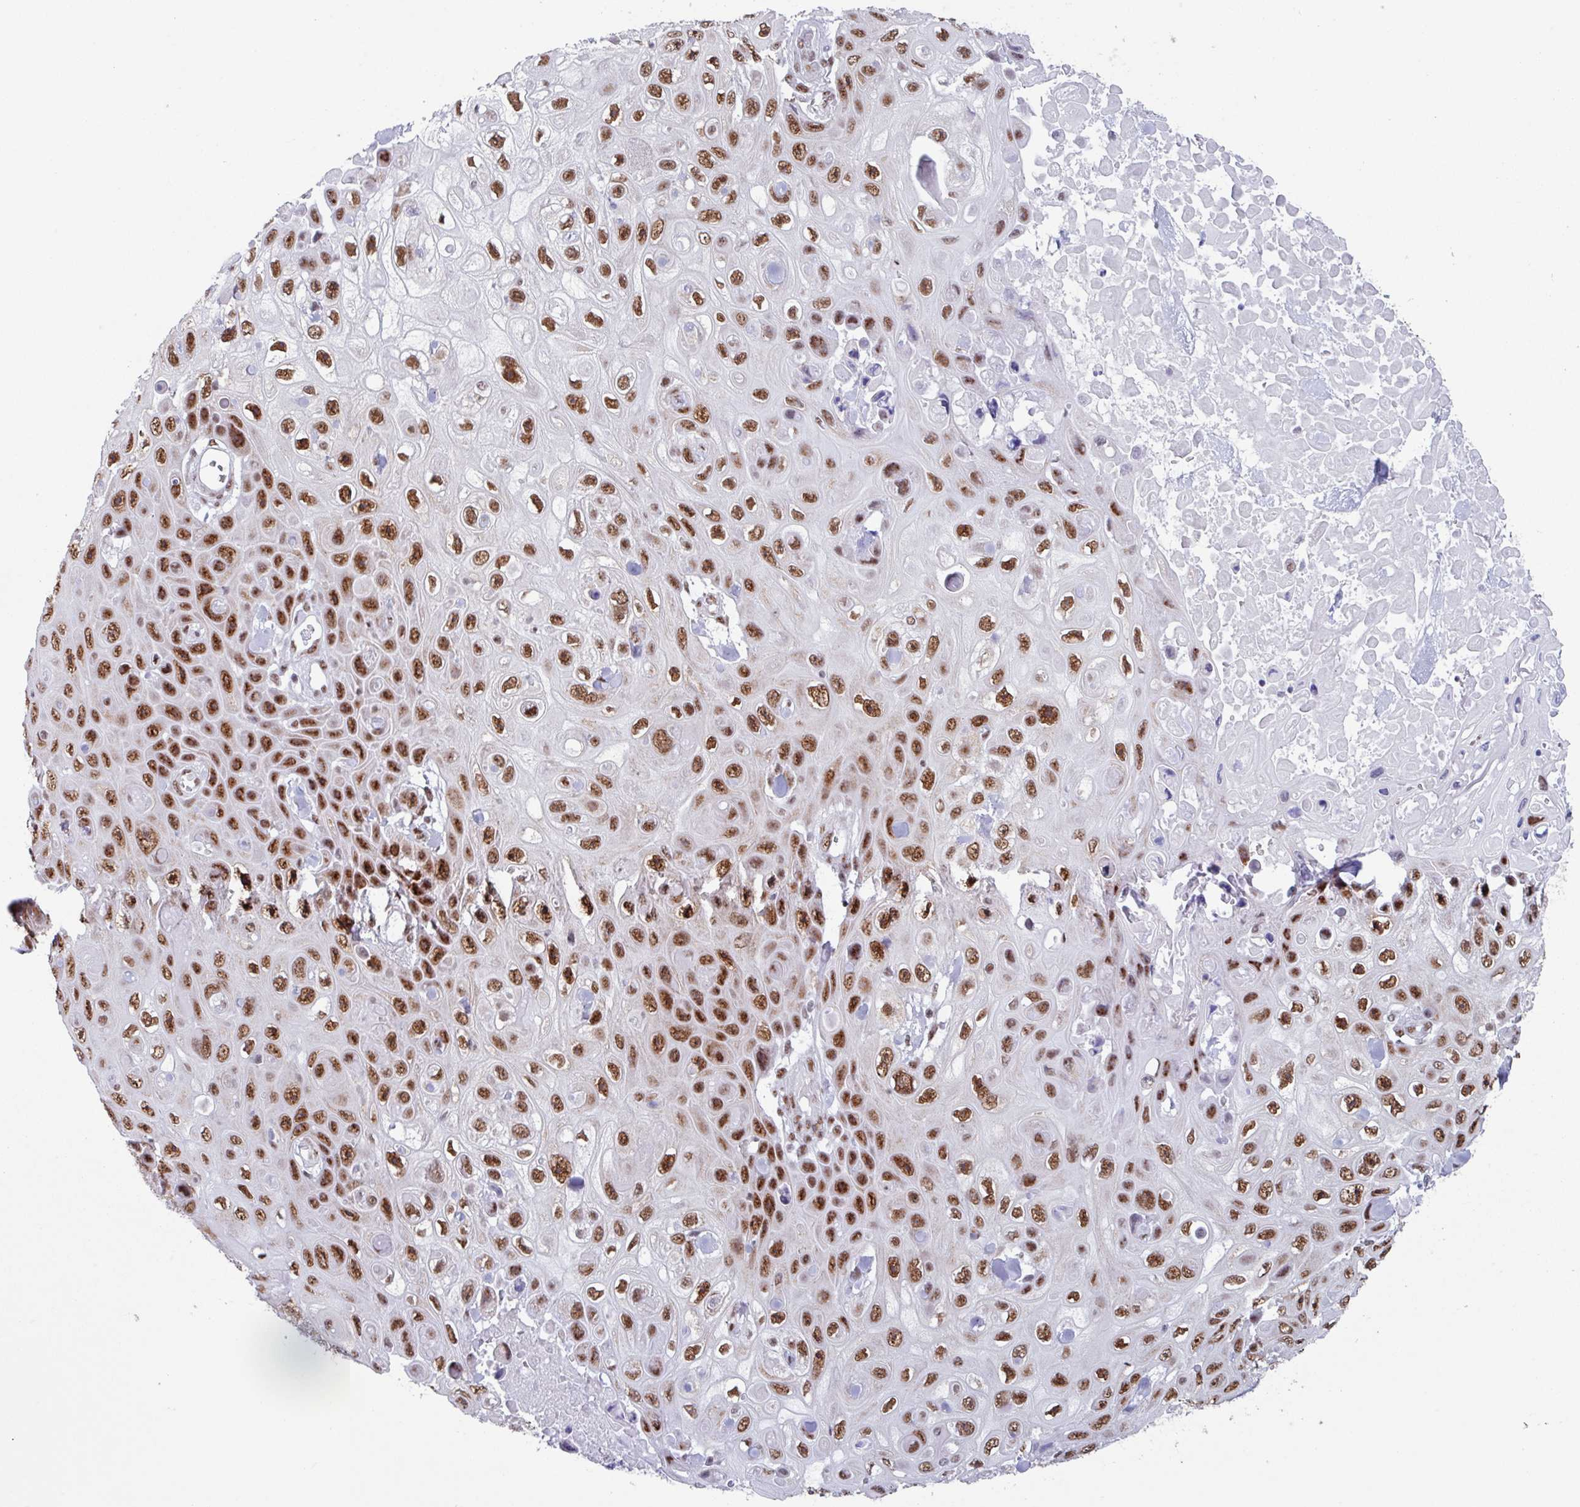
{"staining": {"intensity": "strong", "quantity": ">75%", "location": "nuclear"}, "tissue": "skin cancer", "cell_type": "Tumor cells", "image_type": "cancer", "snomed": [{"axis": "morphology", "description": "Squamous cell carcinoma, NOS"}, {"axis": "topography", "description": "Skin"}], "caption": "This is a micrograph of IHC staining of skin squamous cell carcinoma, which shows strong positivity in the nuclear of tumor cells.", "gene": "PUF60", "patient": {"sex": "male", "age": 82}}